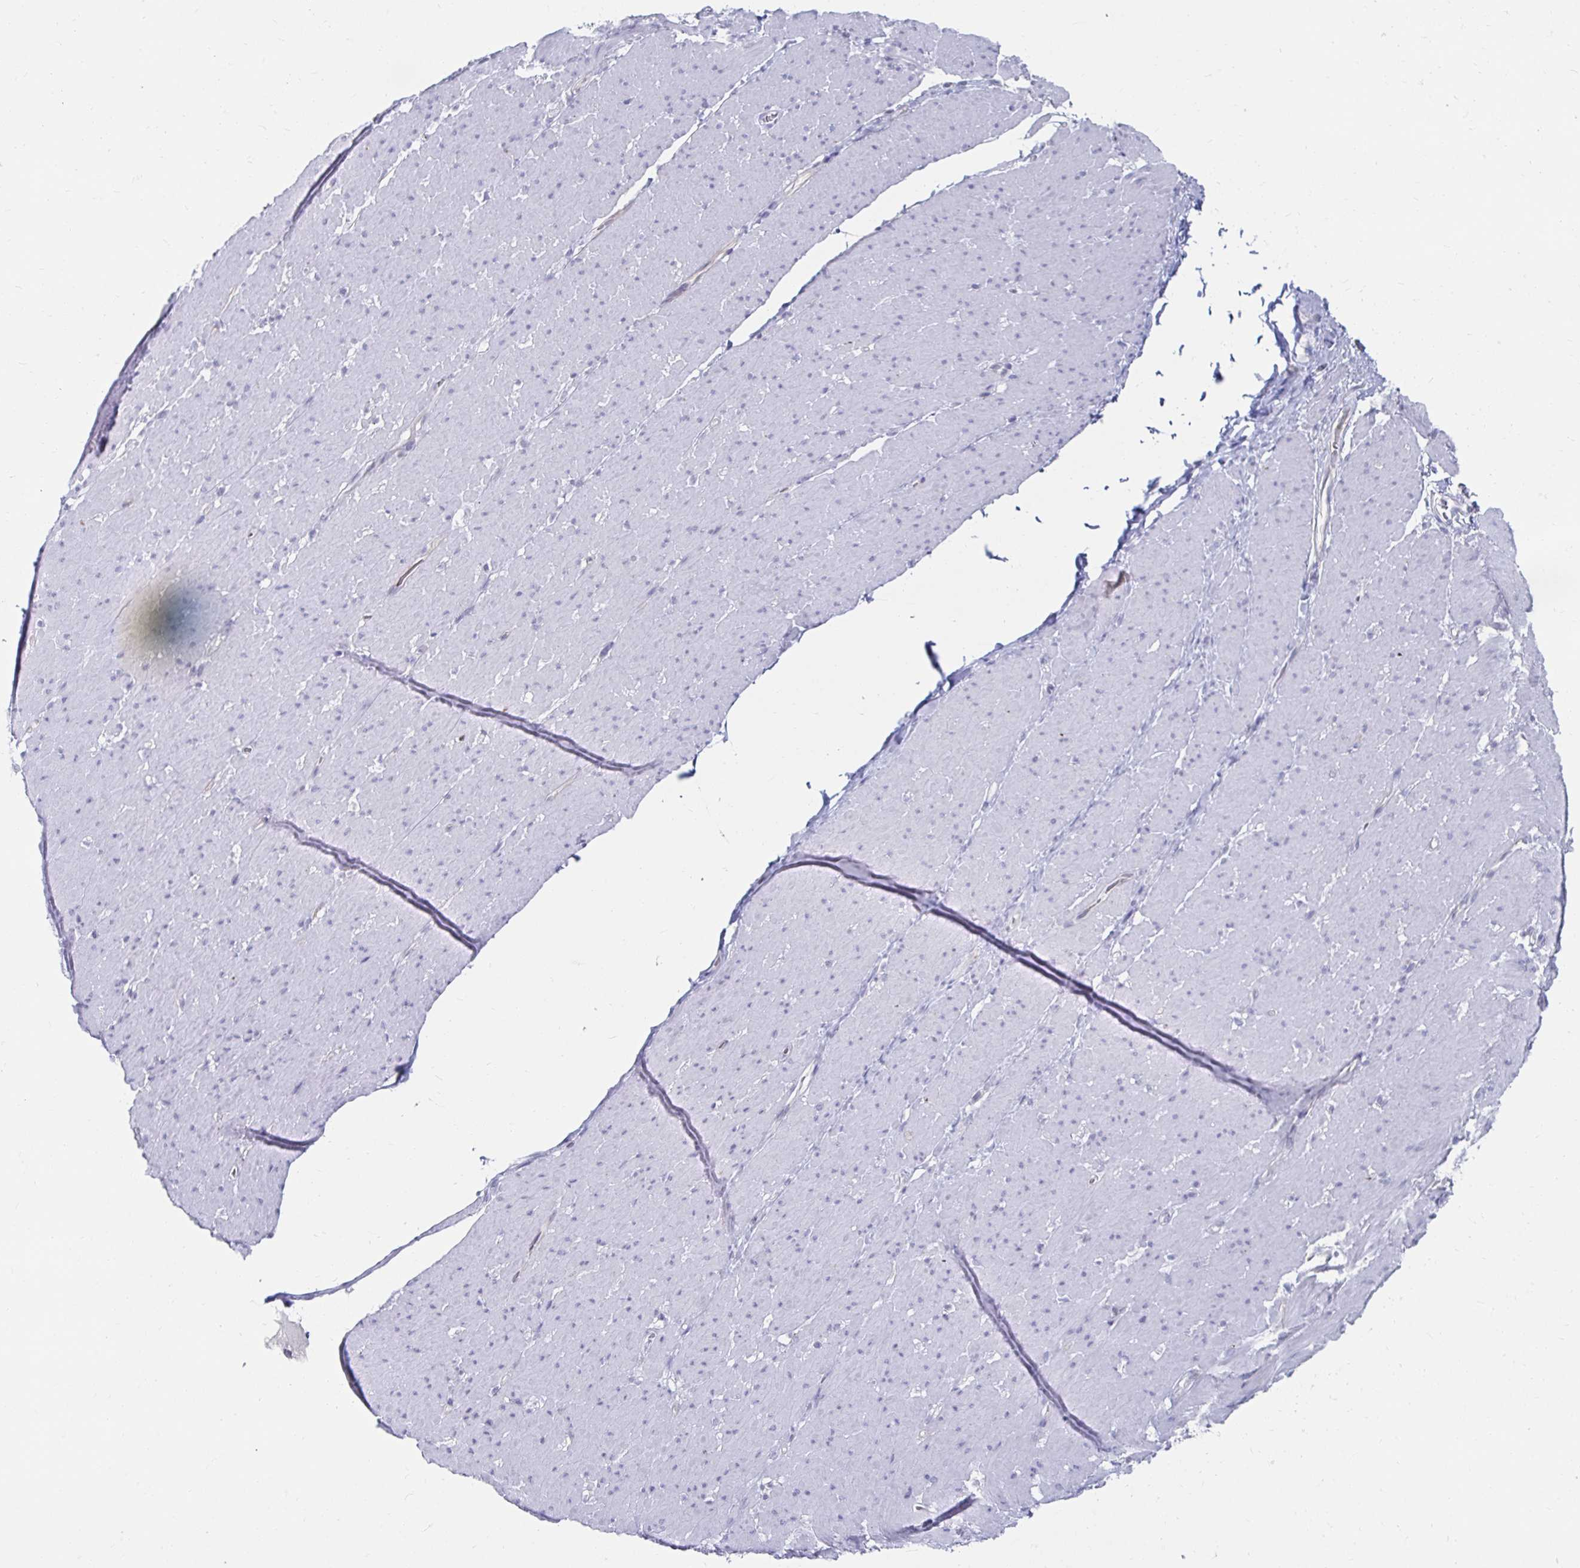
{"staining": {"intensity": "negative", "quantity": "none", "location": "none"}, "tissue": "smooth muscle", "cell_type": "Smooth muscle cells", "image_type": "normal", "snomed": [{"axis": "morphology", "description": "Normal tissue, NOS"}, {"axis": "topography", "description": "Smooth muscle"}, {"axis": "topography", "description": "Rectum"}], "caption": "A high-resolution image shows immunohistochemistry (IHC) staining of normal smooth muscle, which exhibits no significant expression in smooth muscle cells.", "gene": "NOCT", "patient": {"sex": "male", "age": 53}}